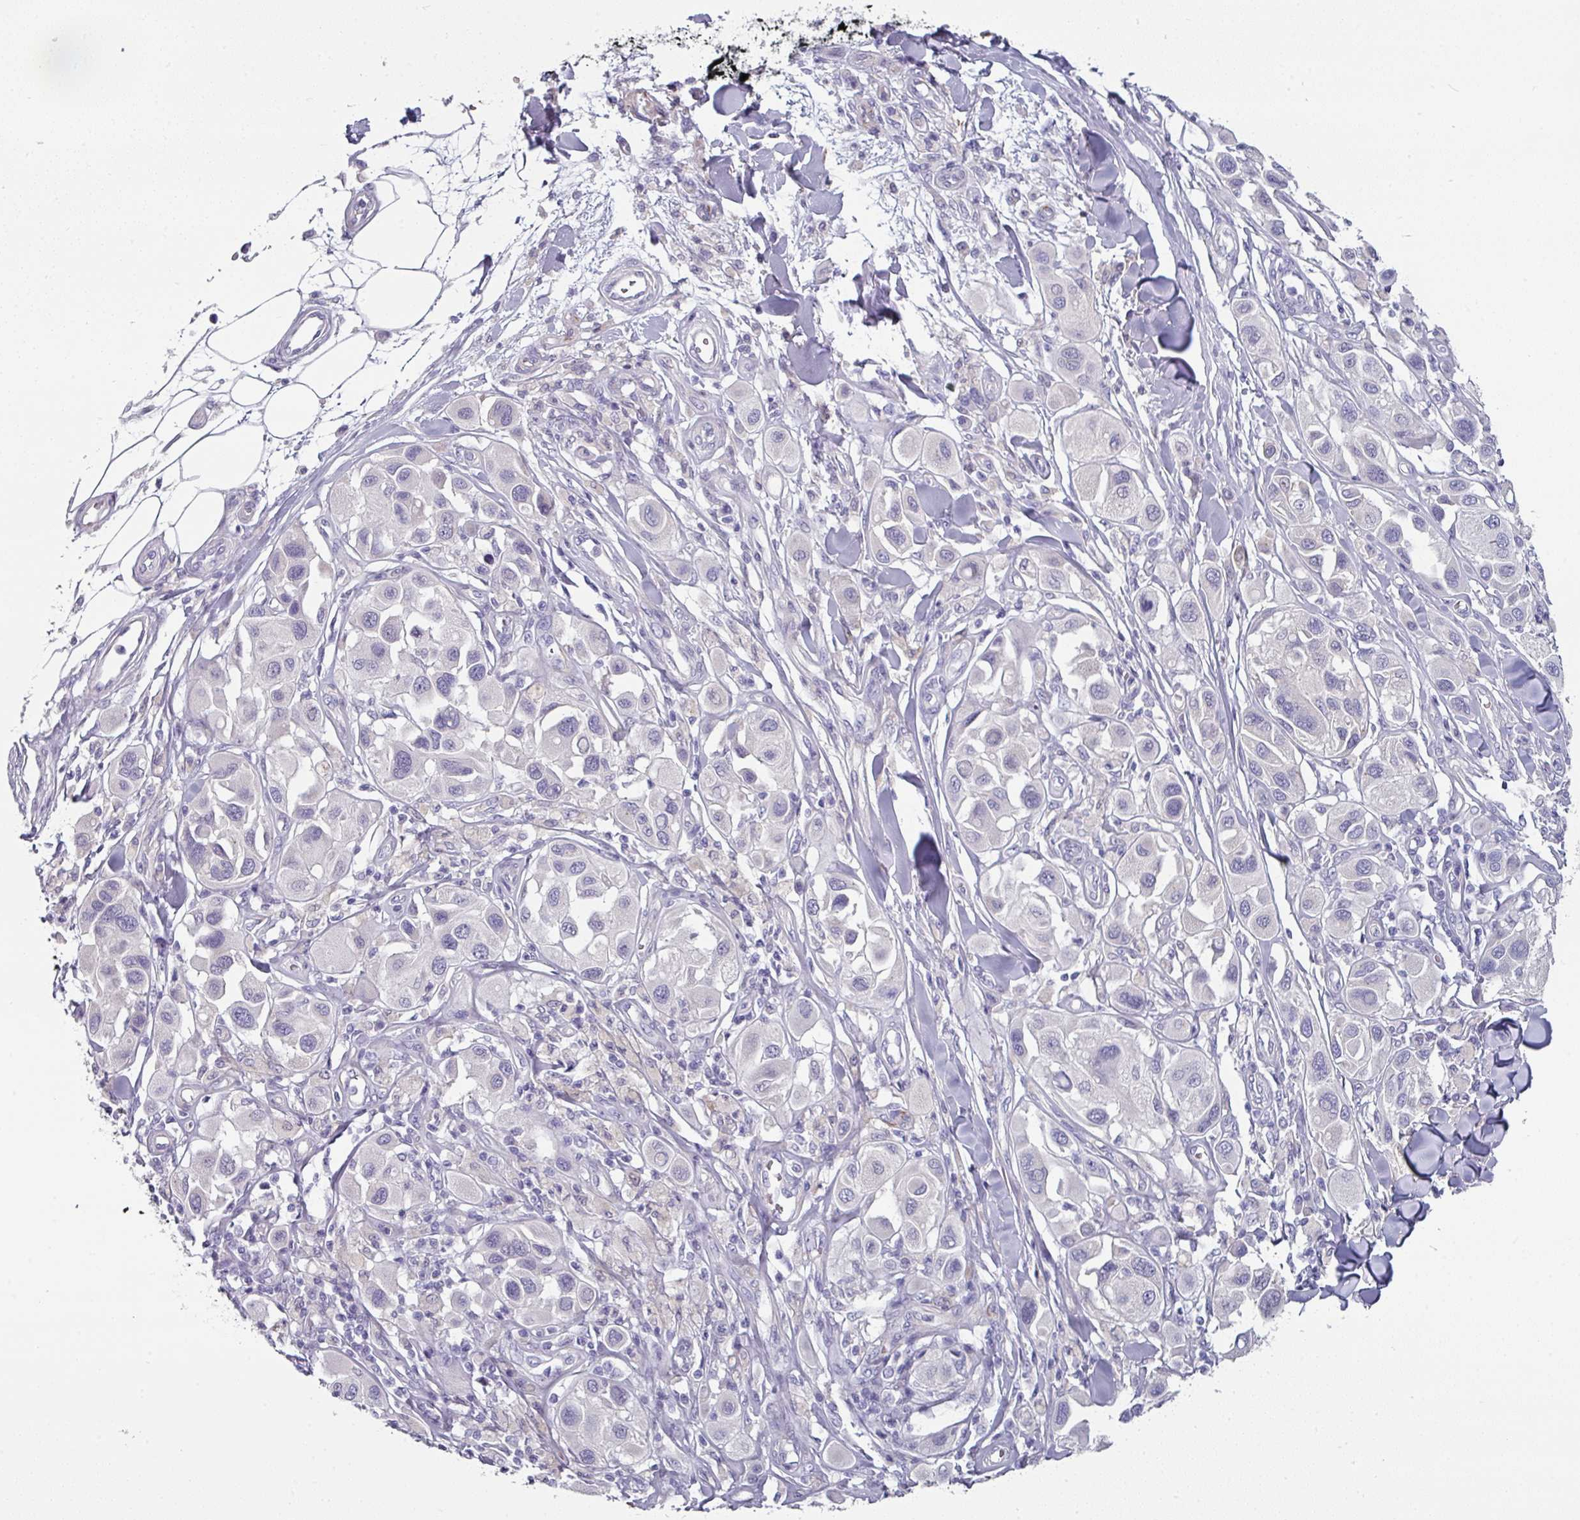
{"staining": {"intensity": "negative", "quantity": "none", "location": "none"}, "tissue": "melanoma", "cell_type": "Tumor cells", "image_type": "cancer", "snomed": [{"axis": "morphology", "description": "Malignant melanoma, Metastatic site"}, {"axis": "topography", "description": "Skin"}], "caption": "Malignant melanoma (metastatic site) stained for a protein using IHC demonstrates no positivity tumor cells.", "gene": "SLC17A7", "patient": {"sex": "male", "age": 41}}